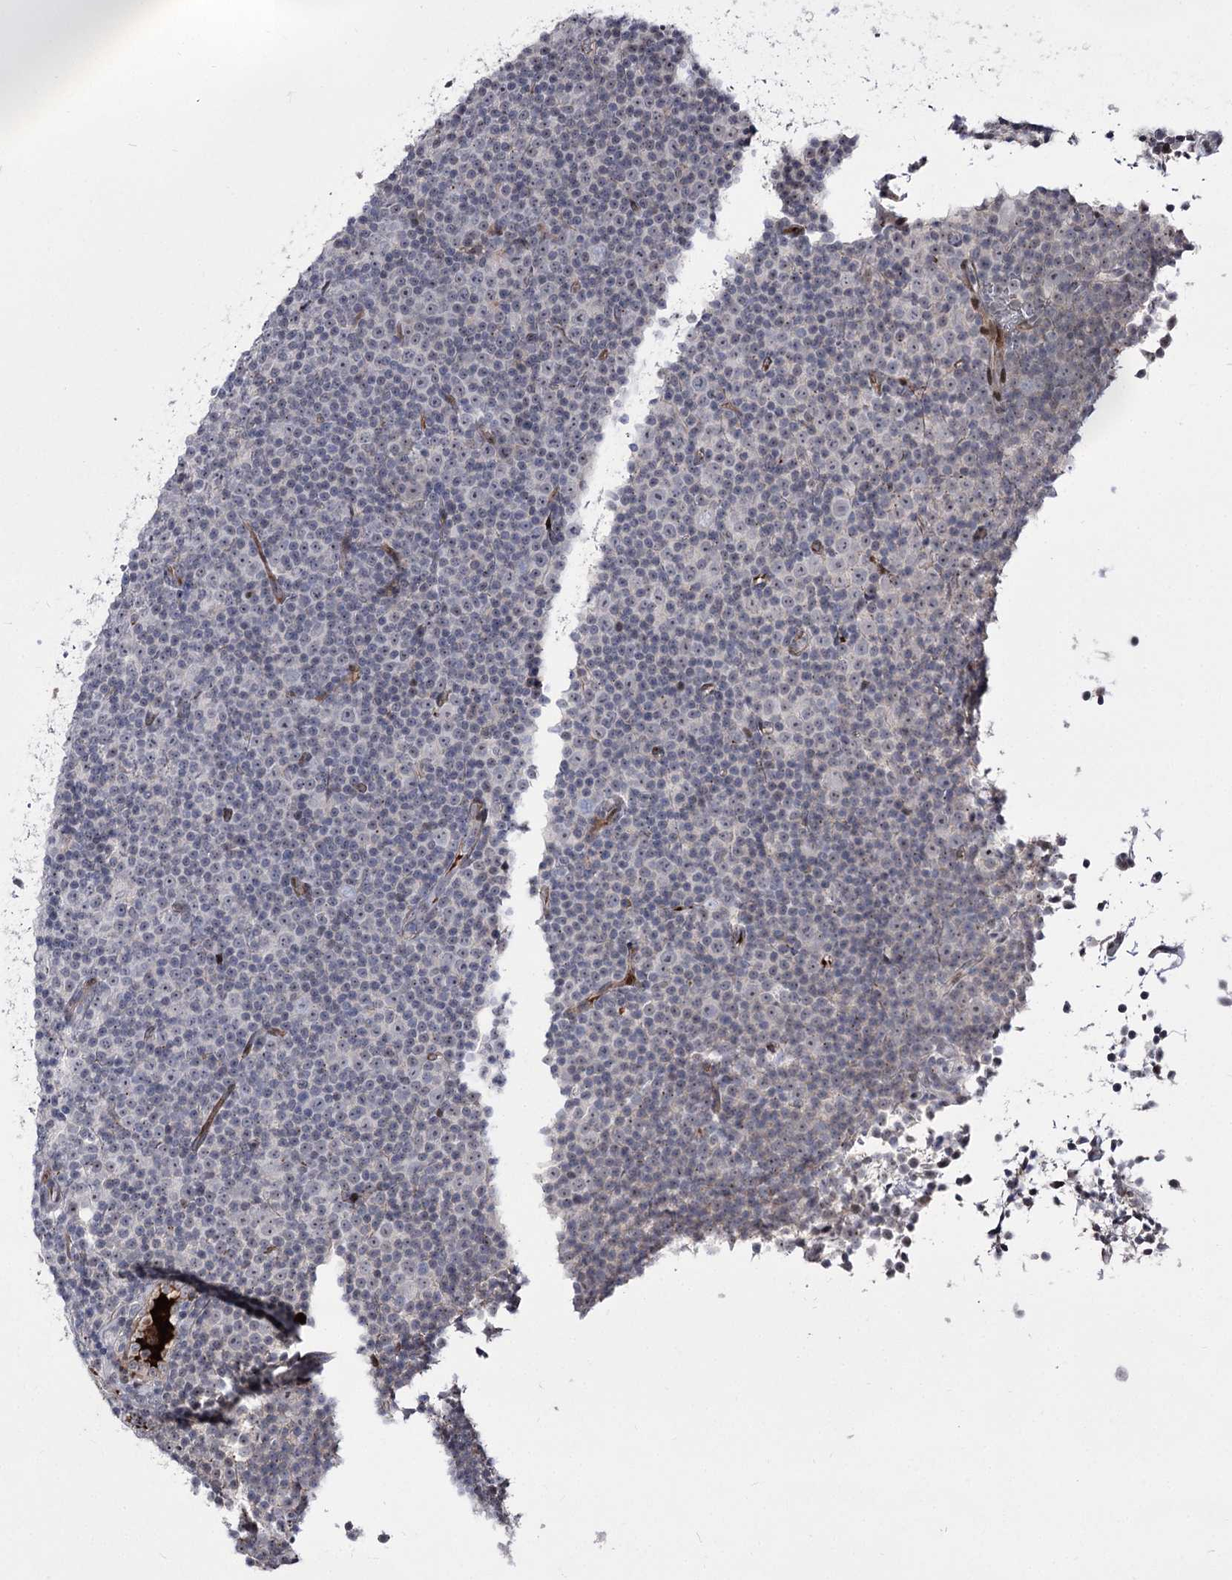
{"staining": {"intensity": "negative", "quantity": "none", "location": "none"}, "tissue": "lymphoma", "cell_type": "Tumor cells", "image_type": "cancer", "snomed": [{"axis": "morphology", "description": "Malignant lymphoma, non-Hodgkin's type, Low grade"}, {"axis": "topography", "description": "Lymph node"}], "caption": "Immunohistochemistry (IHC) of human malignant lymphoma, non-Hodgkin's type (low-grade) shows no positivity in tumor cells.", "gene": "STOX1", "patient": {"sex": "female", "age": 67}}